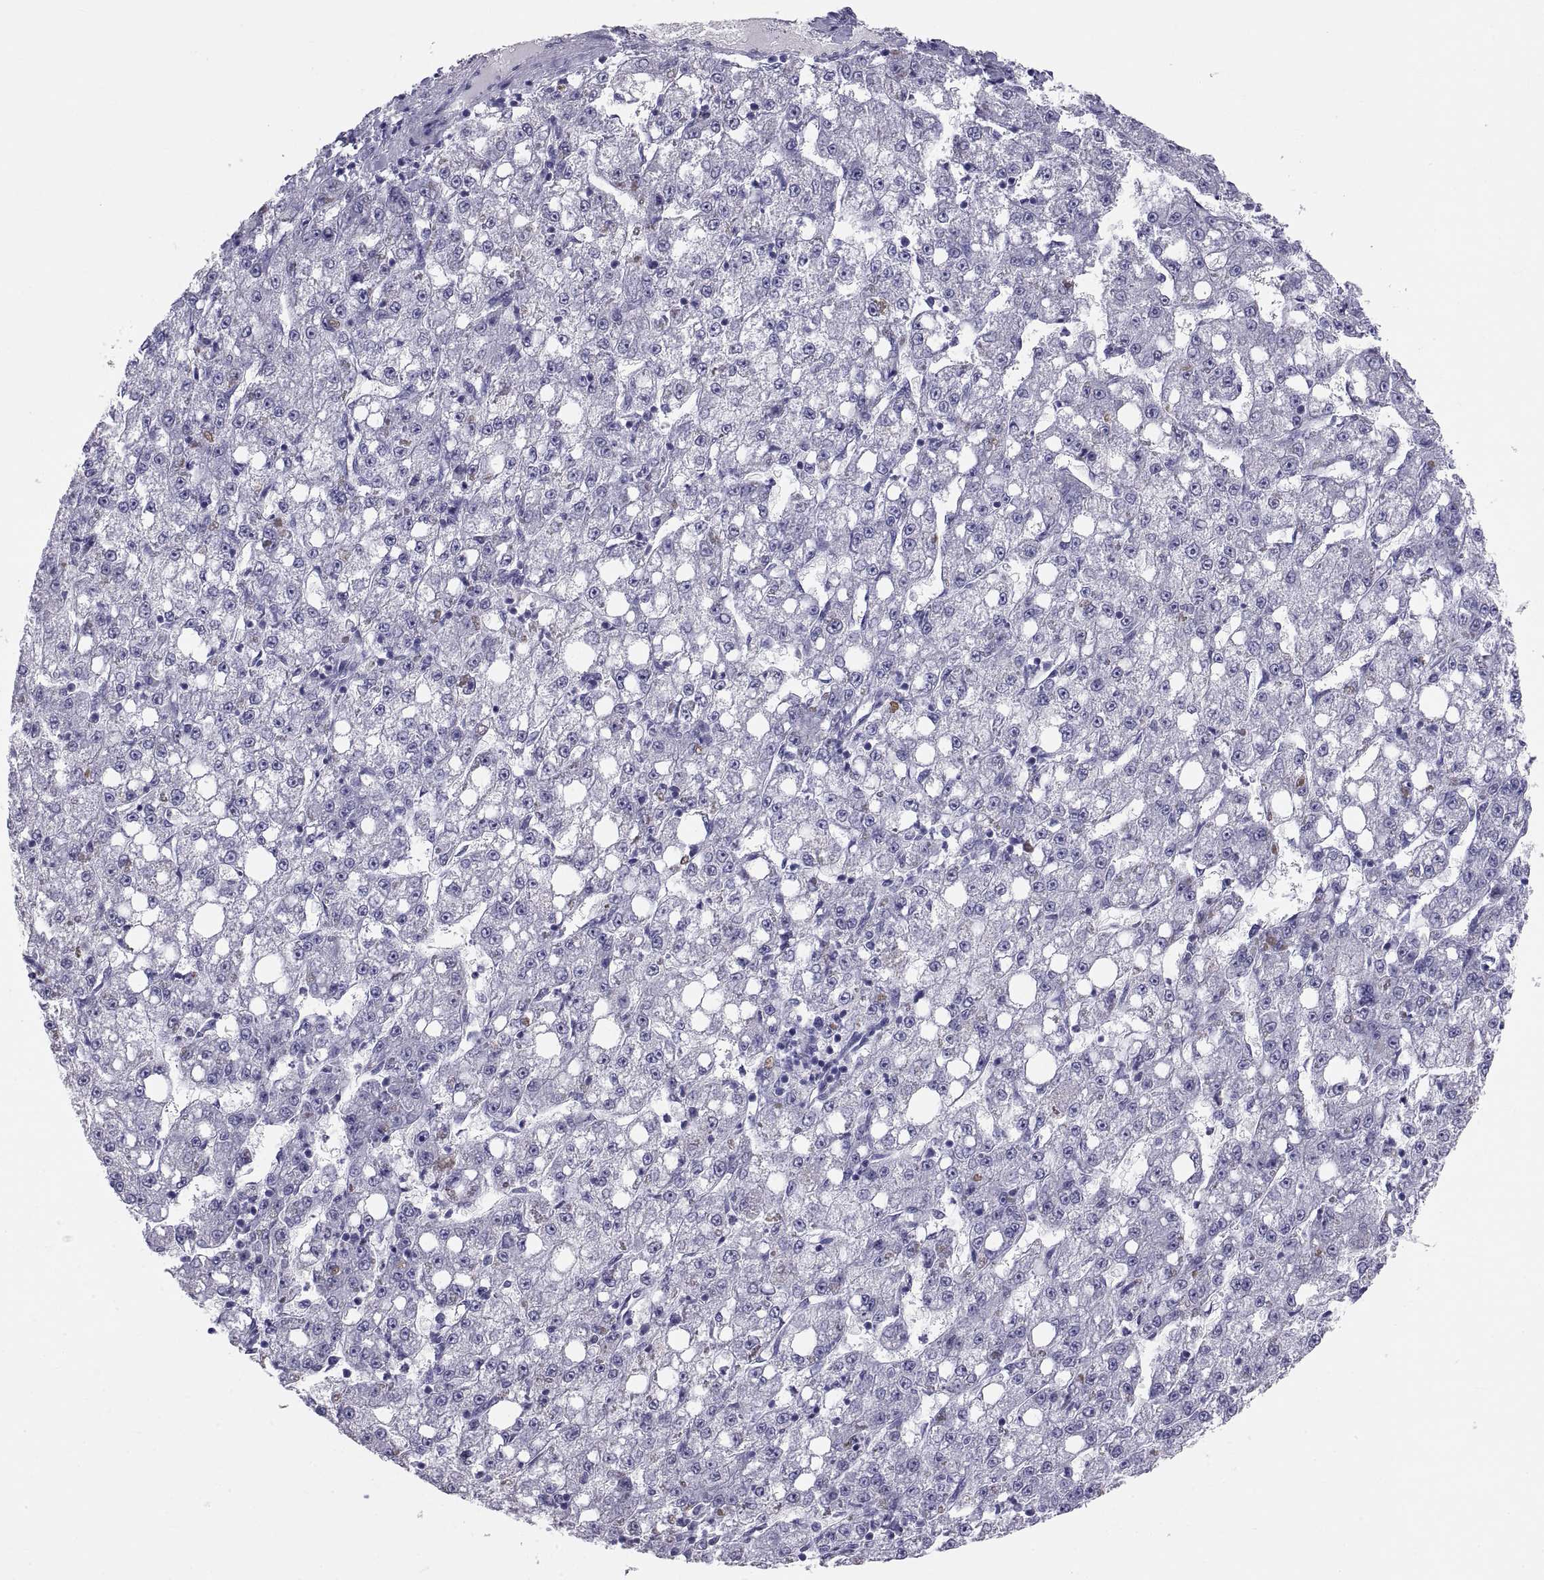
{"staining": {"intensity": "negative", "quantity": "none", "location": "none"}, "tissue": "liver cancer", "cell_type": "Tumor cells", "image_type": "cancer", "snomed": [{"axis": "morphology", "description": "Carcinoma, Hepatocellular, NOS"}, {"axis": "topography", "description": "Liver"}], "caption": "DAB immunohistochemical staining of liver cancer (hepatocellular carcinoma) demonstrates no significant positivity in tumor cells.", "gene": "TEX13A", "patient": {"sex": "female", "age": 65}}